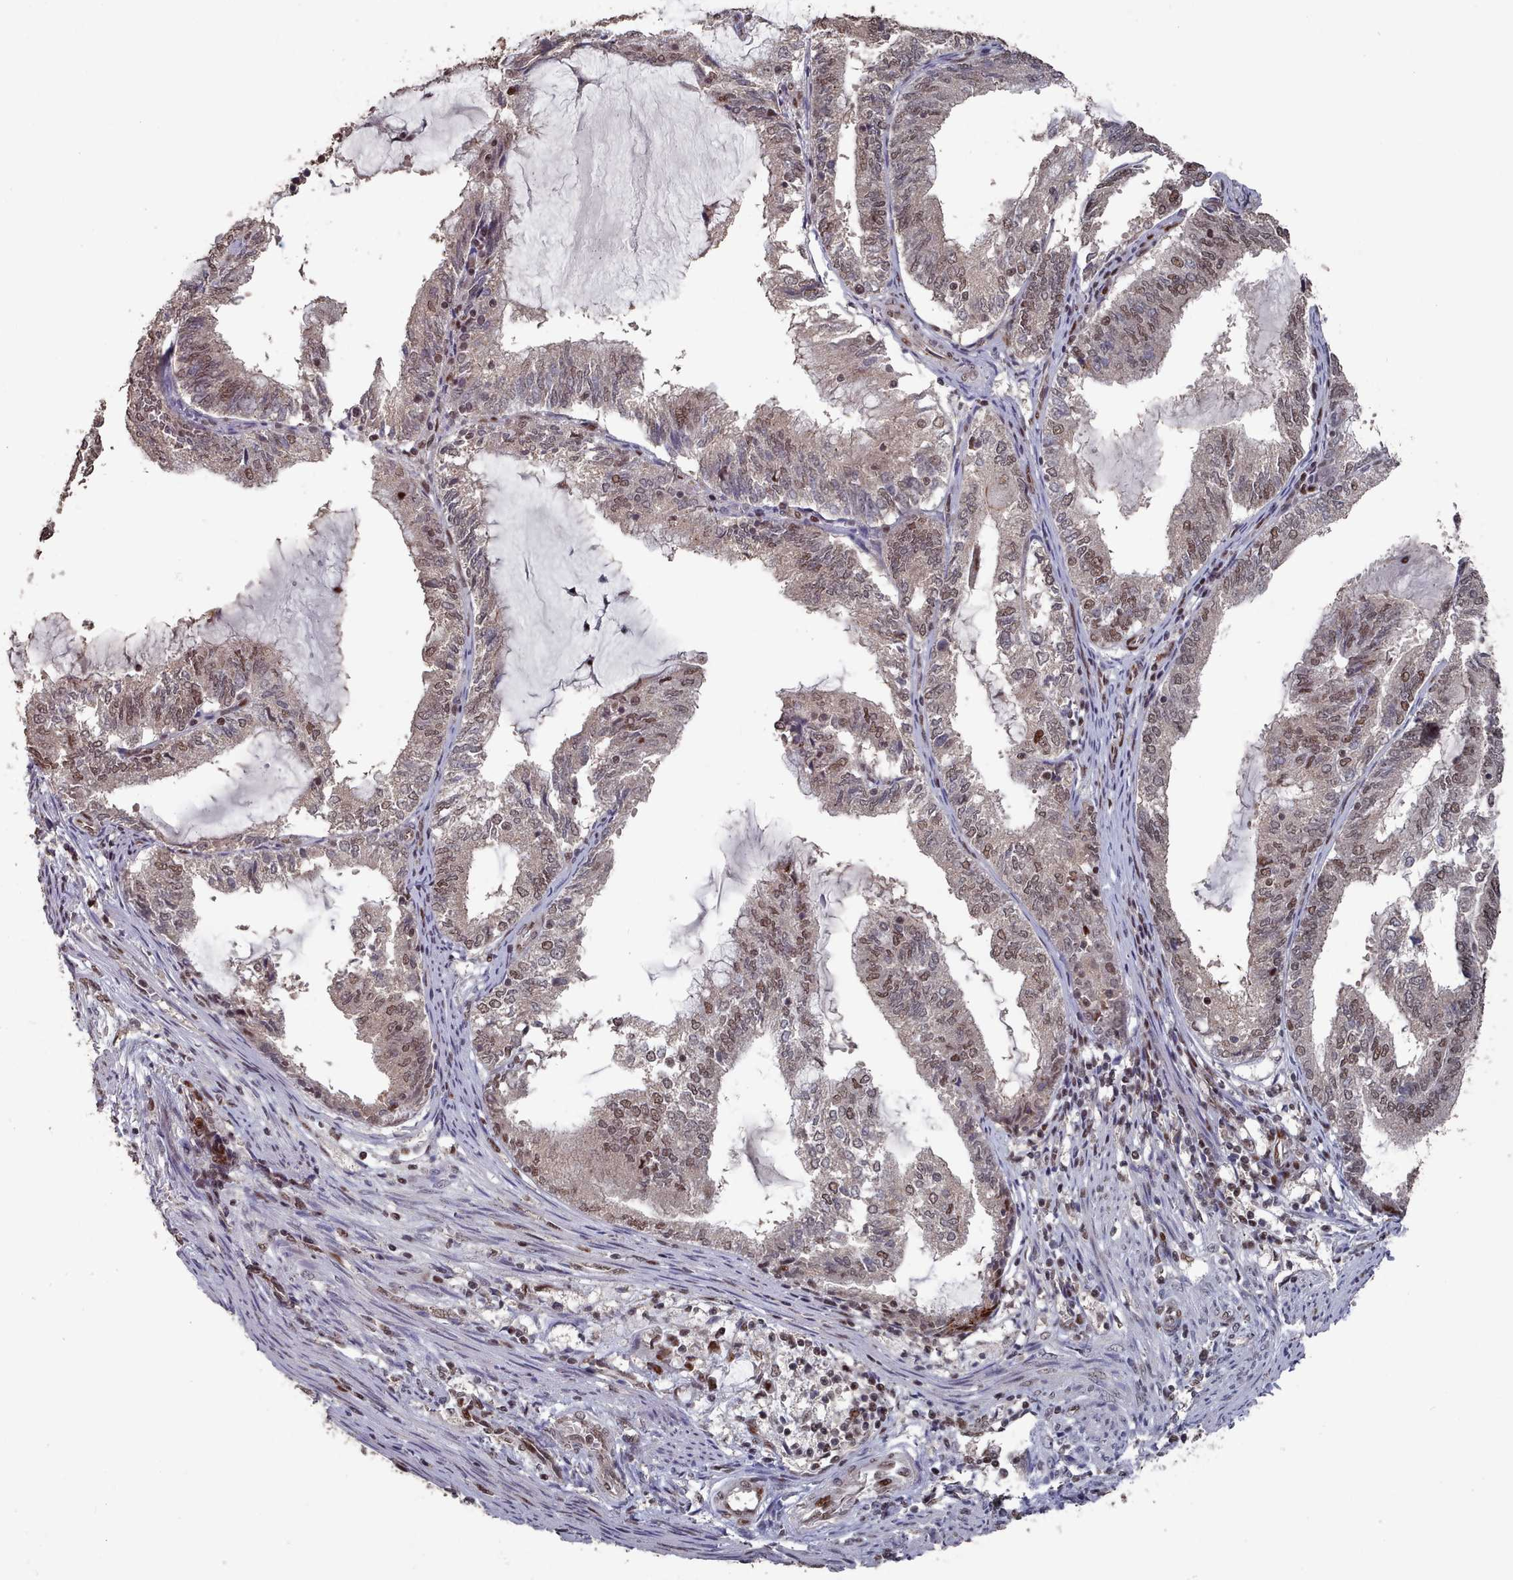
{"staining": {"intensity": "moderate", "quantity": "25%-75%", "location": "nuclear"}, "tissue": "endometrial cancer", "cell_type": "Tumor cells", "image_type": "cancer", "snomed": [{"axis": "morphology", "description": "Adenocarcinoma, NOS"}, {"axis": "topography", "description": "Endometrium"}], "caption": "IHC (DAB (3,3'-diaminobenzidine)) staining of human adenocarcinoma (endometrial) shows moderate nuclear protein positivity in about 25%-75% of tumor cells. Using DAB (brown) and hematoxylin (blue) stains, captured at high magnification using brightfield microscopy.", "gene": "PNRC2", "patient": {"sex": "female", "age": 81}}